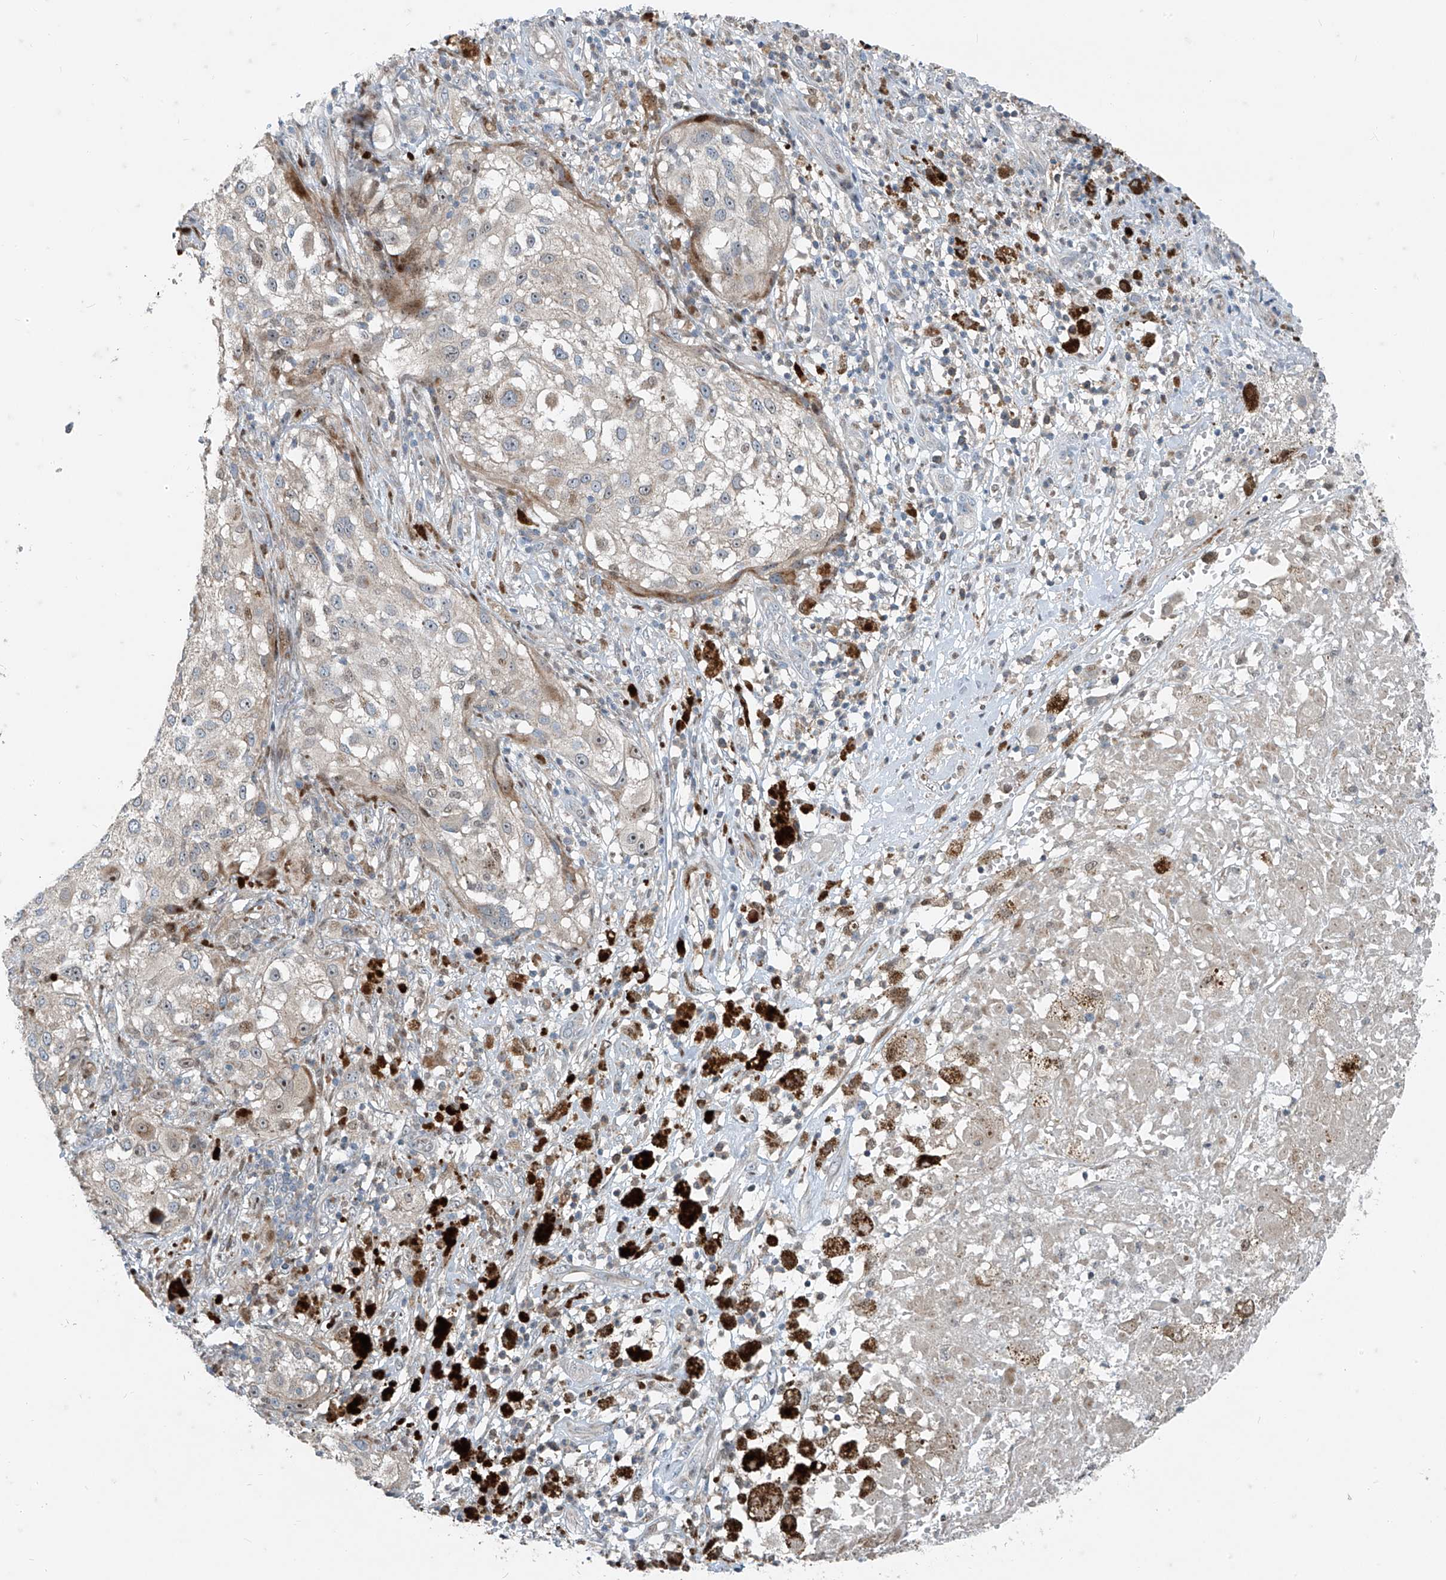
{"staining": {"intensity": "moderate", "quantity": "<25%", "location": "nuclear"}, "tissue": "melanoma", "cell_type": "Tumor cells", "image_type": "cancer", "snomed": [{"axis": "morphology", "description": "Necrosis, NOS"}, {"axis": "morphology", "description": "Malignant melanoma, NOS"}, {"axis": "topography", "description": "Skin"}], "caption": "Immunohistochemical staining of melanoma reveals moderate nuclear protein staining in approximately <25% of tumor cells. (DAB (3,3'-diaminobenzidine) = brown stain, brightfield microscopy at high magnification).", "gene": "PPCS", "patient": {"sex": "female", "age": 87}}